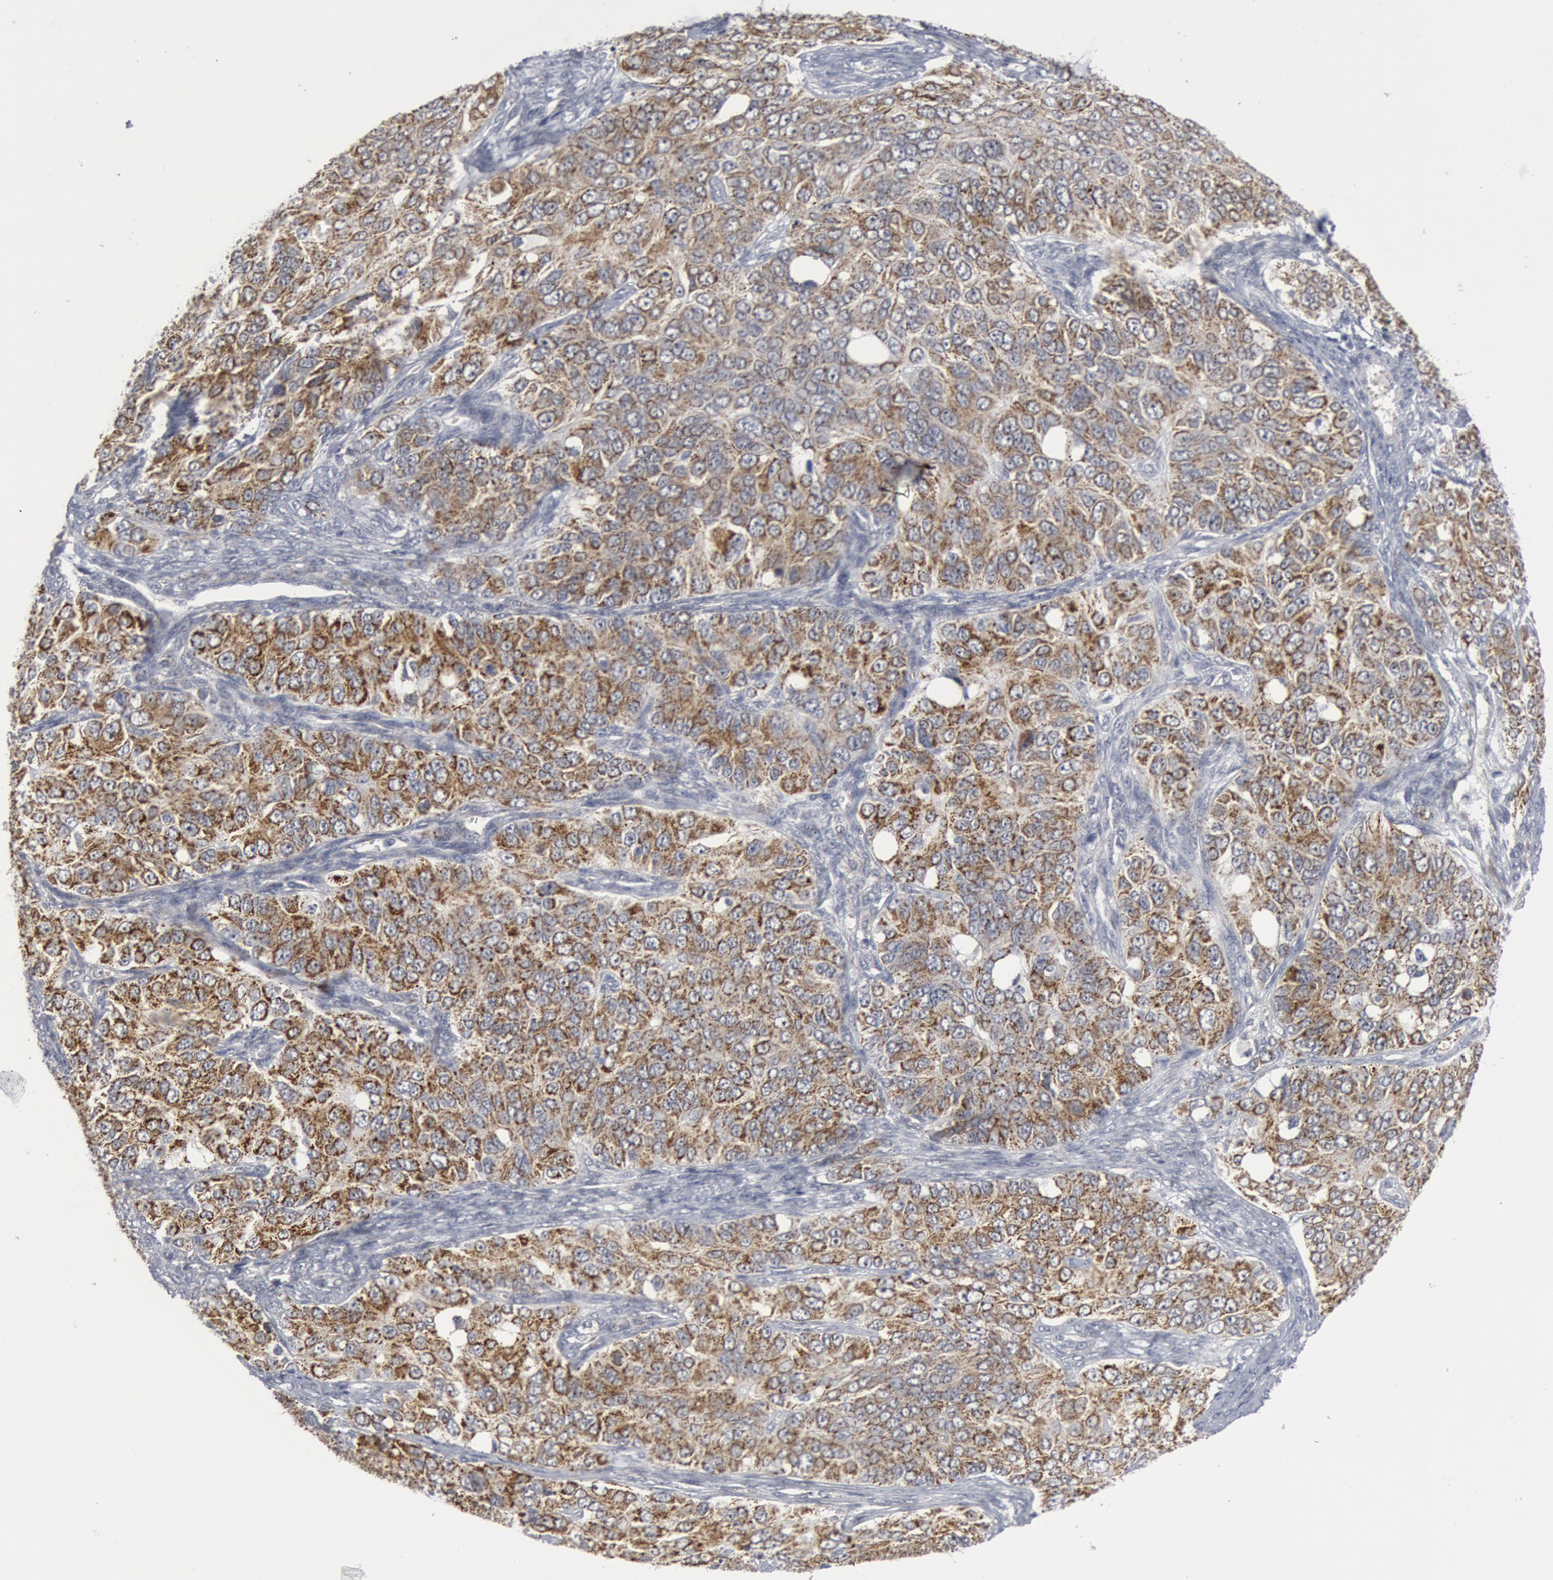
{"staining": {"intensity": "moderate", "quantity": ">75%", "location": "cytoplasmic/membranous"}, "tissue": "ovarian cancer", "cell_type": "Tumor cells", "image_type": "cancer", "snomed": [{"axis": "morphology", "description": "Carcinoma, endometroid"}, {"axis": "topography", "description": "Ovary"}], "caption": "This image exhibits ovarian cancer stained with immunohistochemistry (IHC) to label a protein in brown. The cytoplasmic/membranous of tumor cells show moderate positivity for the protein. Nuclei are counter-stained blue.", "gene": "CASP9", "patient": {"sex": "female", "age": 51}}